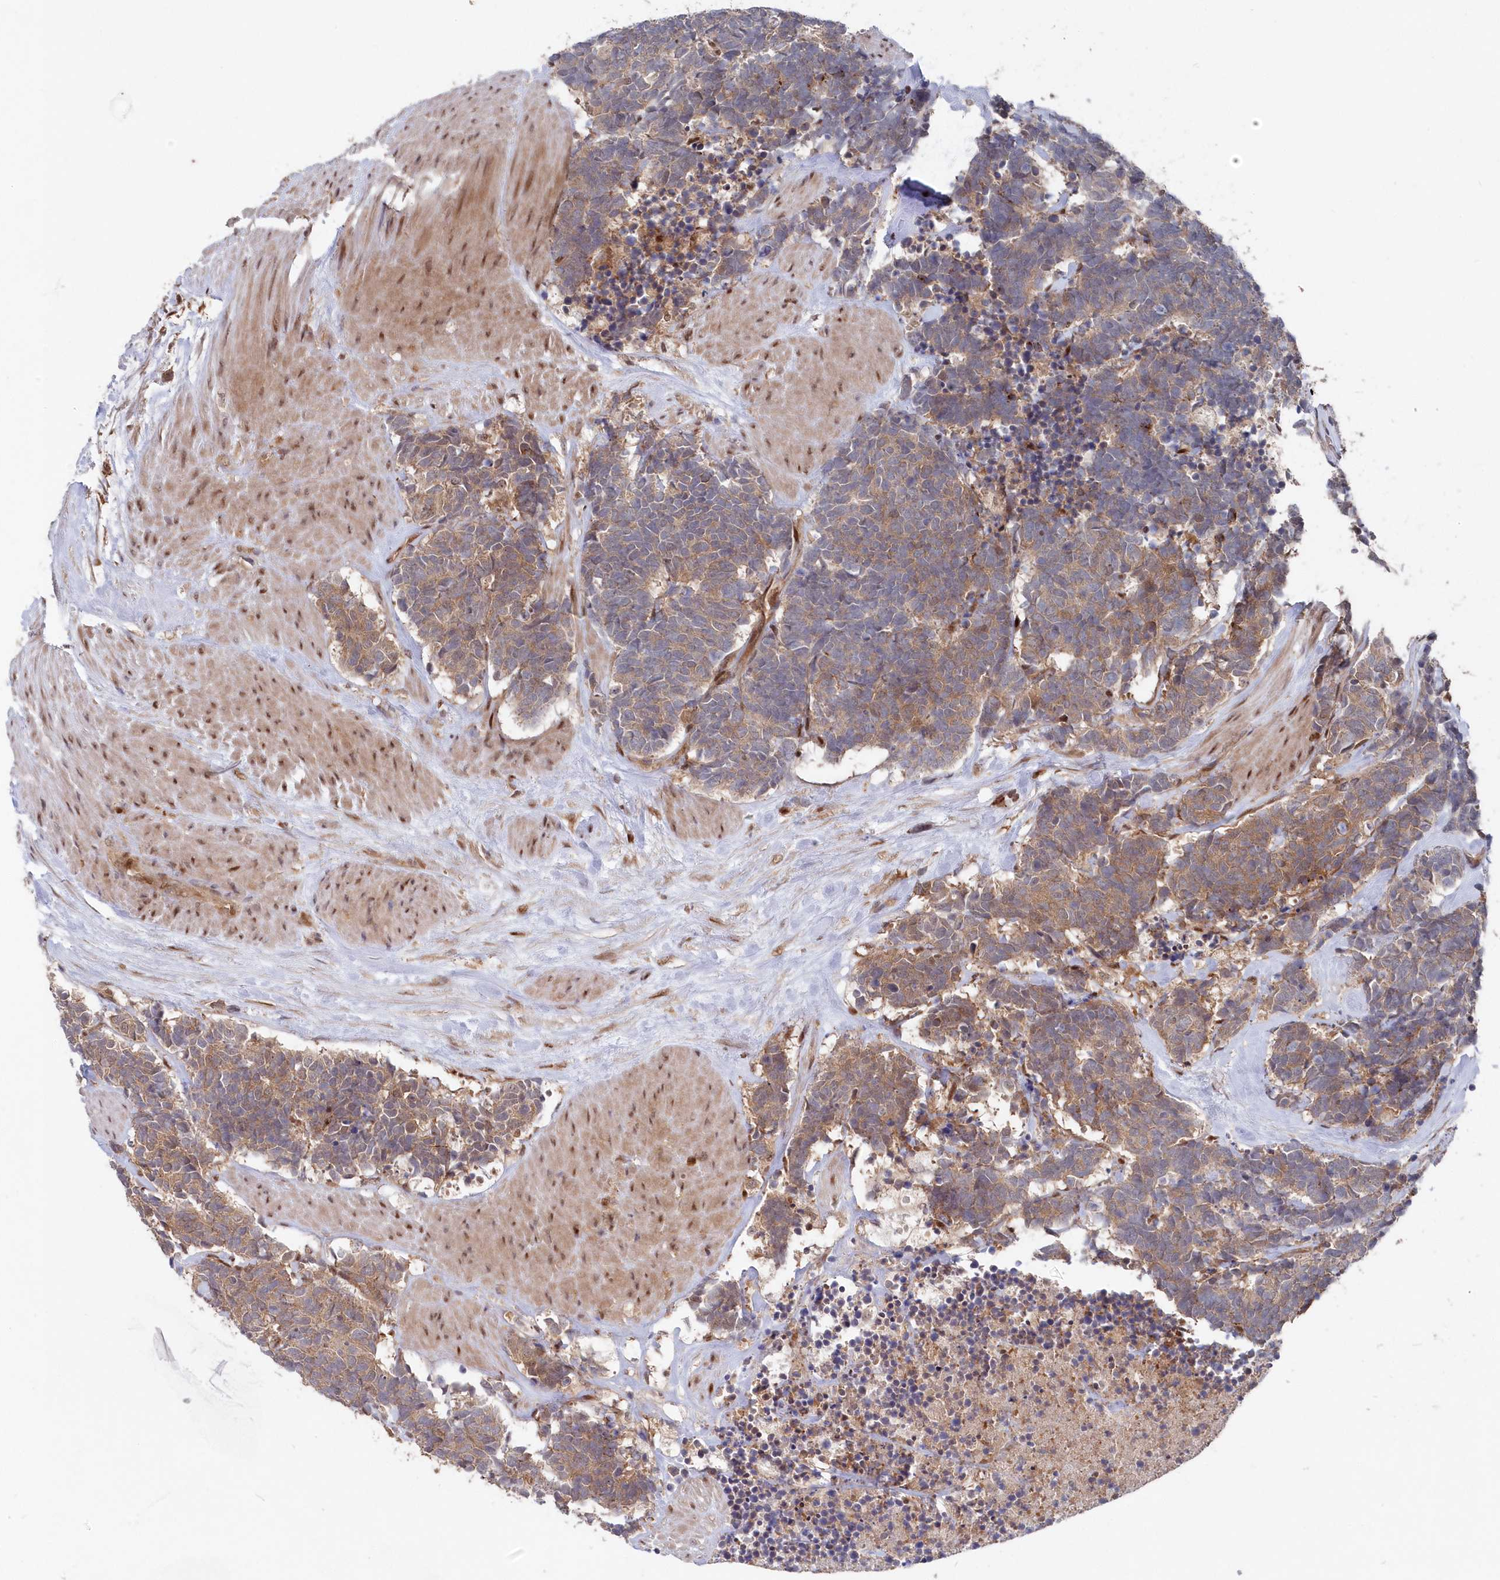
{"staining": {"intensity": "moderate", "quantity": ">75%", "location": "cytoplasmic/membranous"}, "tissue": "carcinoid", "cell_type": "Tumor cells", "image_type": "cancer", "snomed": [{"axis": "morphology", "description": "Carcinoma, NOS"}, {"axis": "morphology", "description": "Carcinoid, malignant, NOS"}, {"axis": "topography", "description": "Urinary bladder"}], "caption": "A histopathology image of human carcinoid (malignant) stained for a protein exhibits moderate cytoplasmic/membranous brown staining in tumor cells. The protein of interest is stained brown, and the nuclei are stained in blue (DAB (3,3'-diaminobenzidine) IHC with brightfield microscopy, high magnification).", "gene": "ABHD14B", "patient": {"sex": "male", "age": 57}}